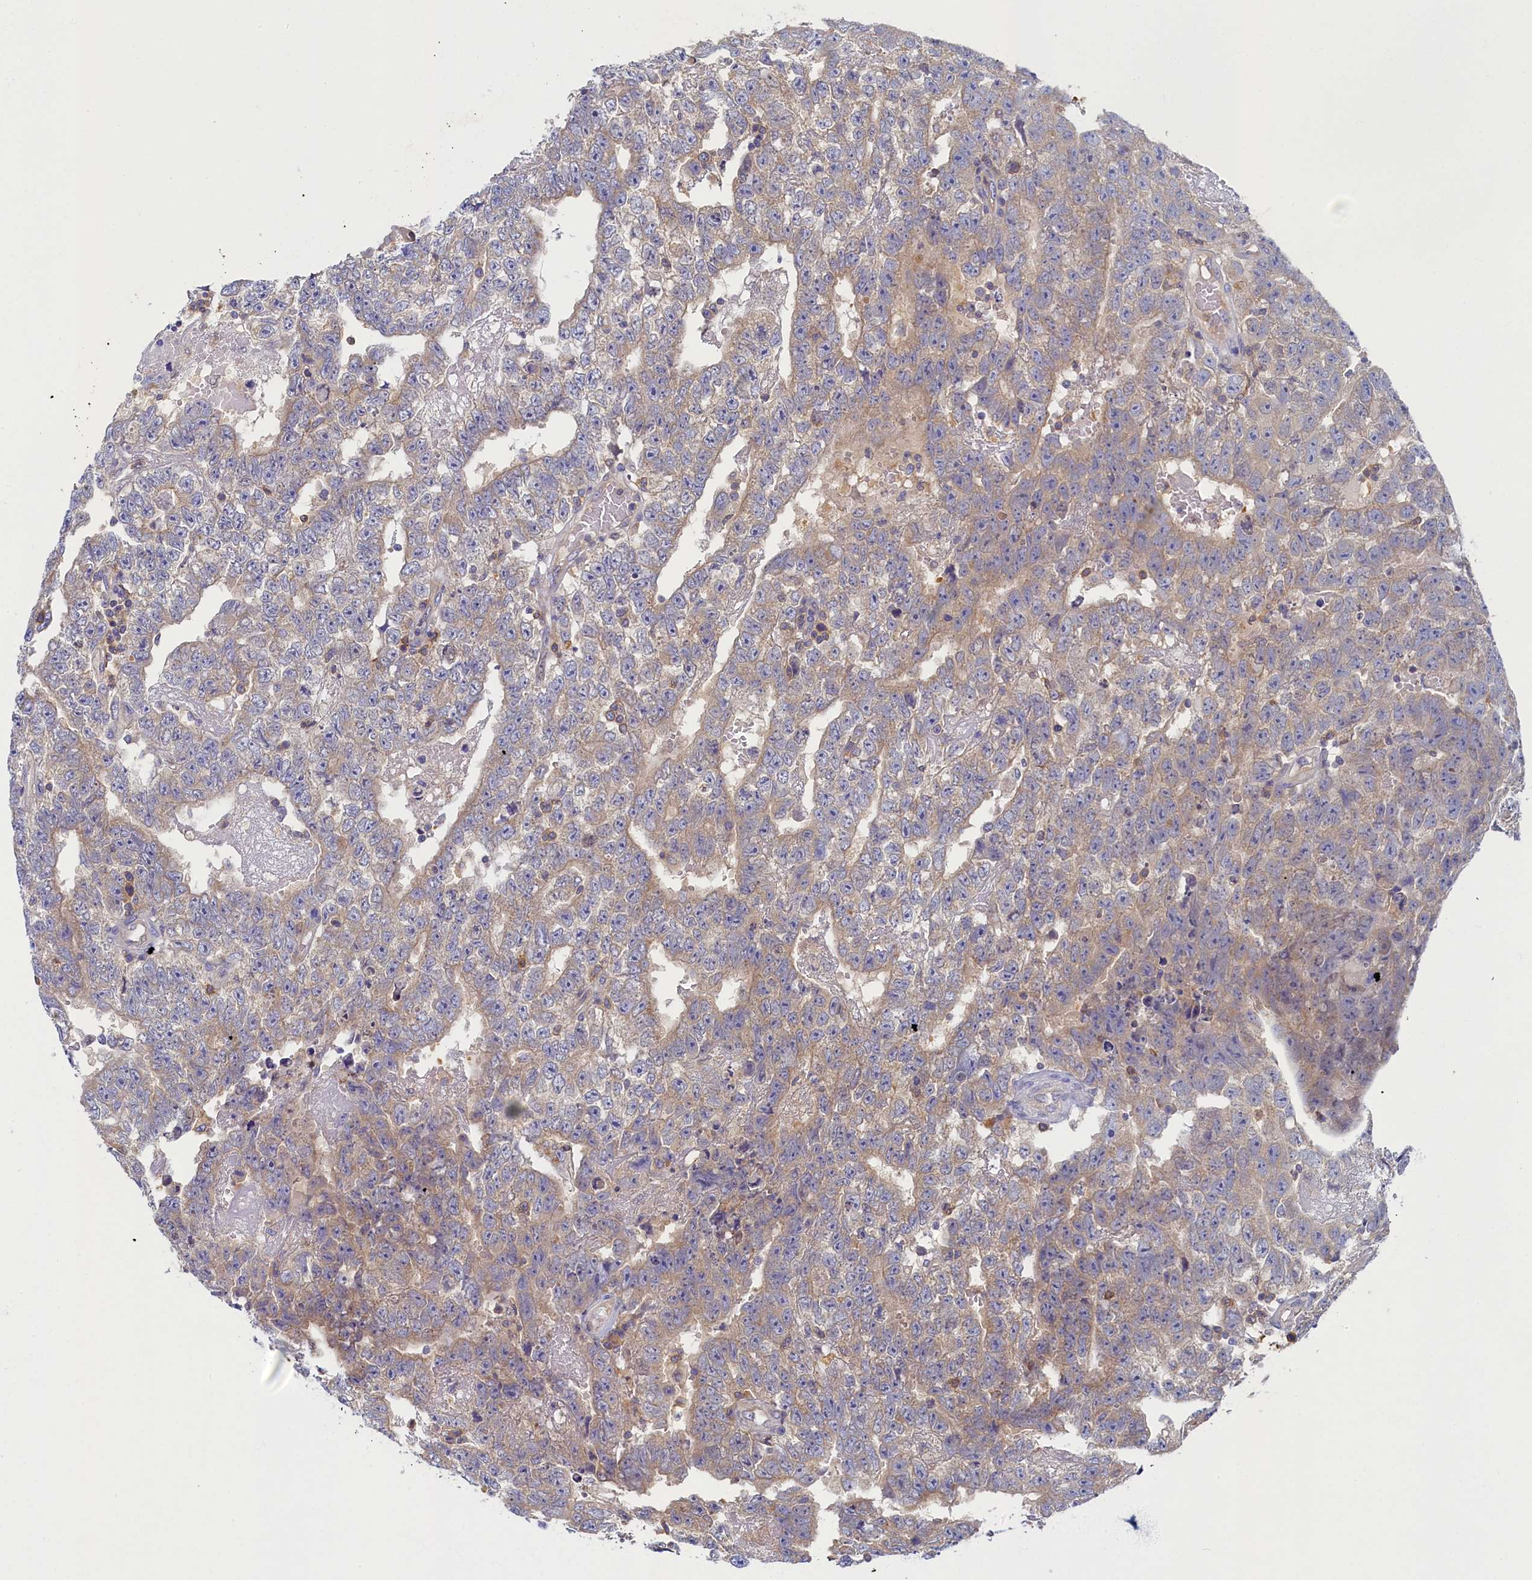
{"staining": {"intensity": "weak", "quantity": "25%-75%", "location": "cytoplasmic/membranous"}, "tissue": "testis cancer", "cell_type": "Tumor cells", "image_type": "cancer", "snomed": [{"axis": "morphology", "description": "Carcinoma, Embryonal, NOS"}, {"axis": "topography", "description": "Testis"}], "caption": "Protein analysis of embryonal carcinoma (testis) tissue reveals weak cytoplasmic/membranous staining in about 25%-75% of tumor cells. The protein is stained brown, and the nuclei are stained in blue (DAB (3,3'-diaminobenzidine) IHC with brightfield microscopy, high magnification).", "gene": "TIMM8B", "patient": {"sex": "male", "age": 25}}